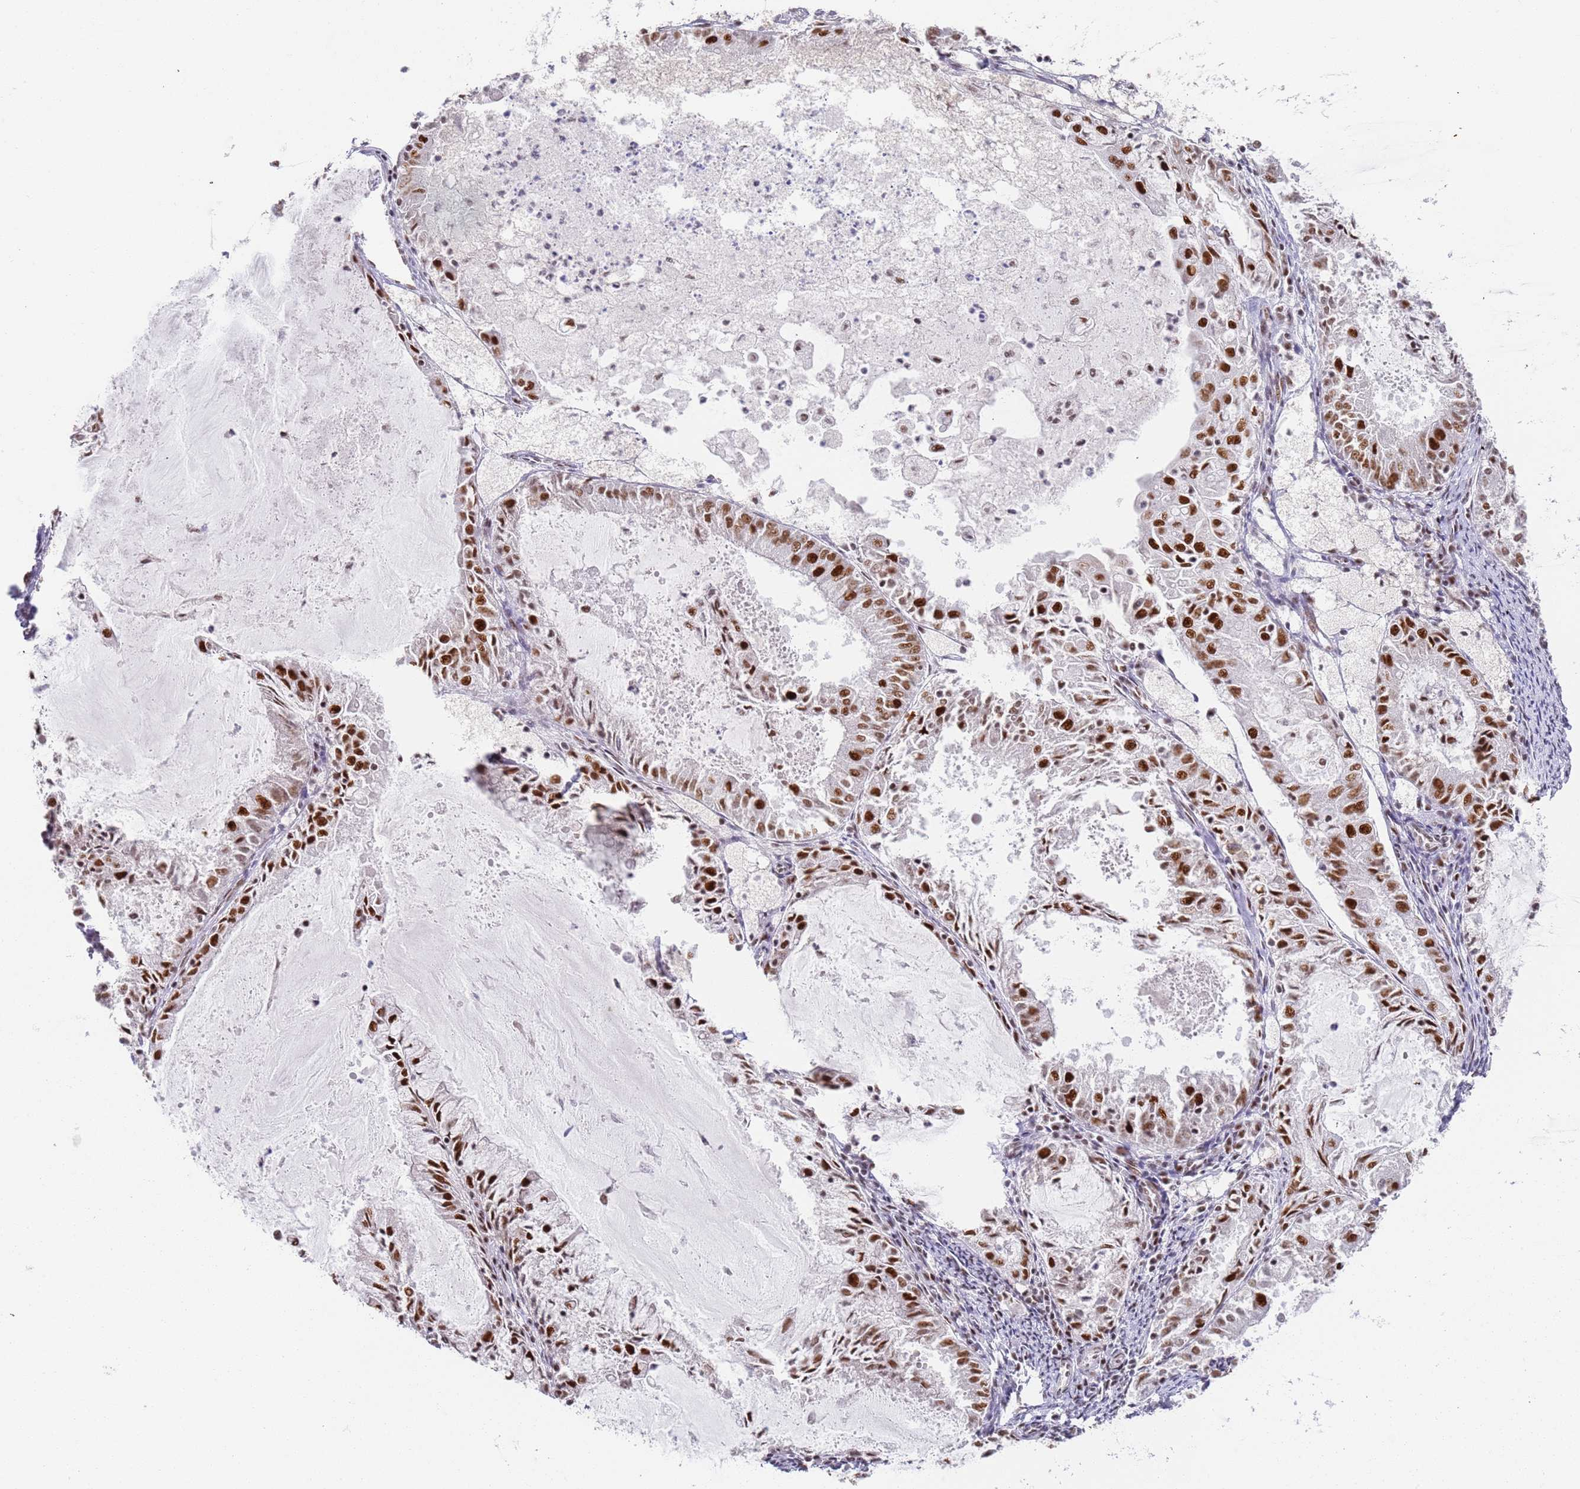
{"staining": {"intensity": "strong", "quantity": ">75%", "location": "nuclear"}, "tissue": "endometrial cancer", "cell_type": "Tumor cells", "image_type": "cancer", "snomed": [{"axis": "morphology", "description": "Adenocarcinoma, NOS"}, {"axis": "topography", "description": "Endometrium"}], "caption": "IHC image of neoplastic tissue: human endometrial adenocarcinoma stained using immunohistochemistry (IHC) shows high levels of strong protein expression localized specifically in the nuclear of tumor cells, appearing as a nuclear brown color.", "gene": "AKAP8L", "patient": {"sex": "female", "age": 57}}